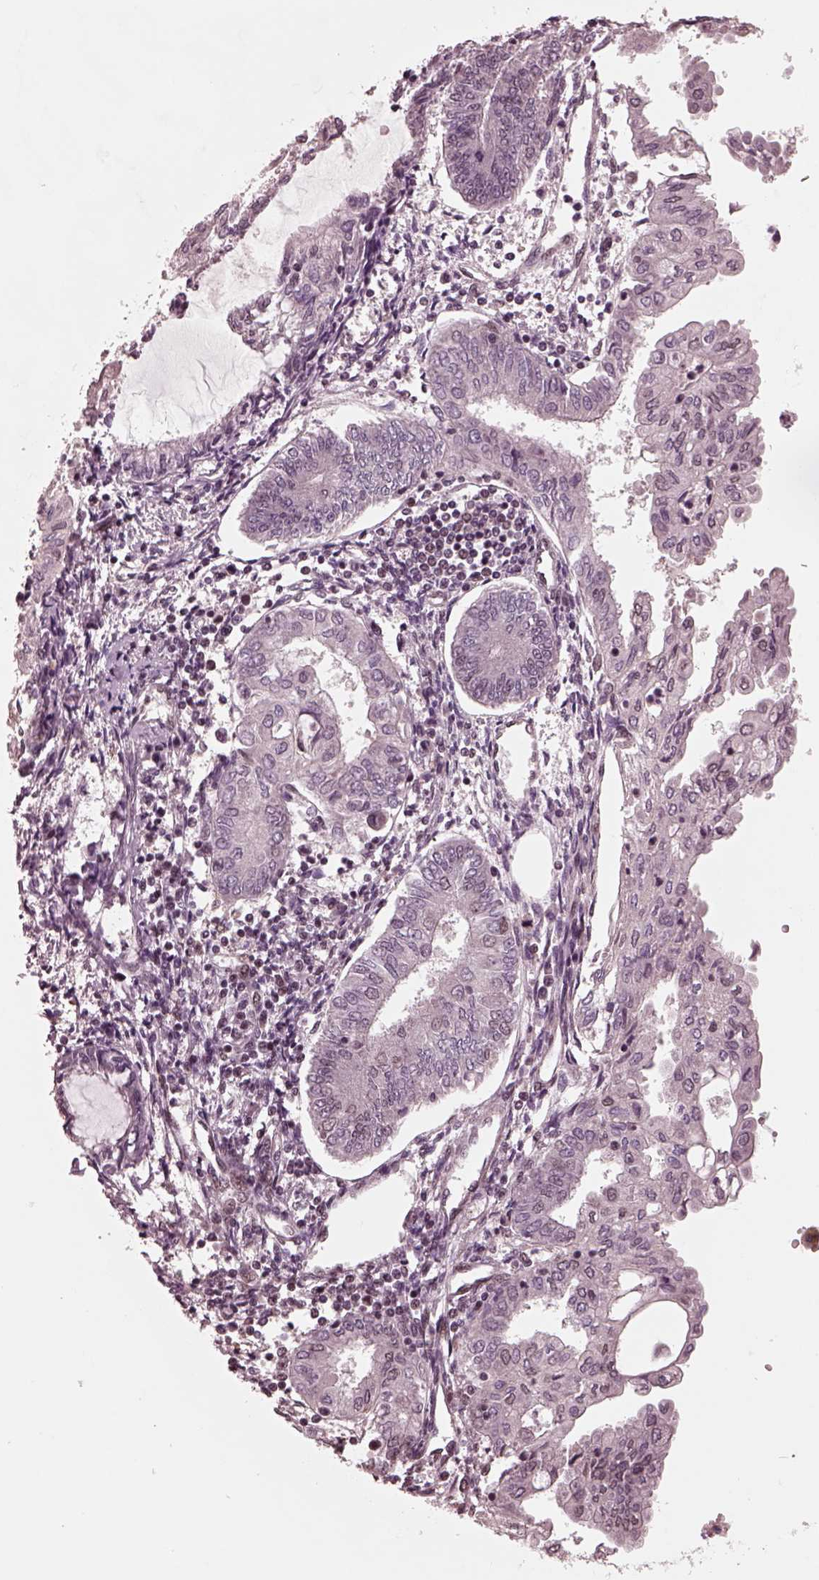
{"staining": {"intensity": "negative", "quantity": "none", "location": "none"}, "tissue": "endometrial cancer", "cell_type": "Tumor cells", "image_type": "cancer", "snomed": [{"axis": "morphology", "description": "Adenocarcinoma, NOS"}, {"axis": "topography", "description": "Endometrium"}], "caption": "Immunohistochemical staining of endometrial cancer (adenocarcinoma) shows no significant expression in tumor cells.", "gene": "NAP1L5", "patient": {"sex": "female", "age": 68}}